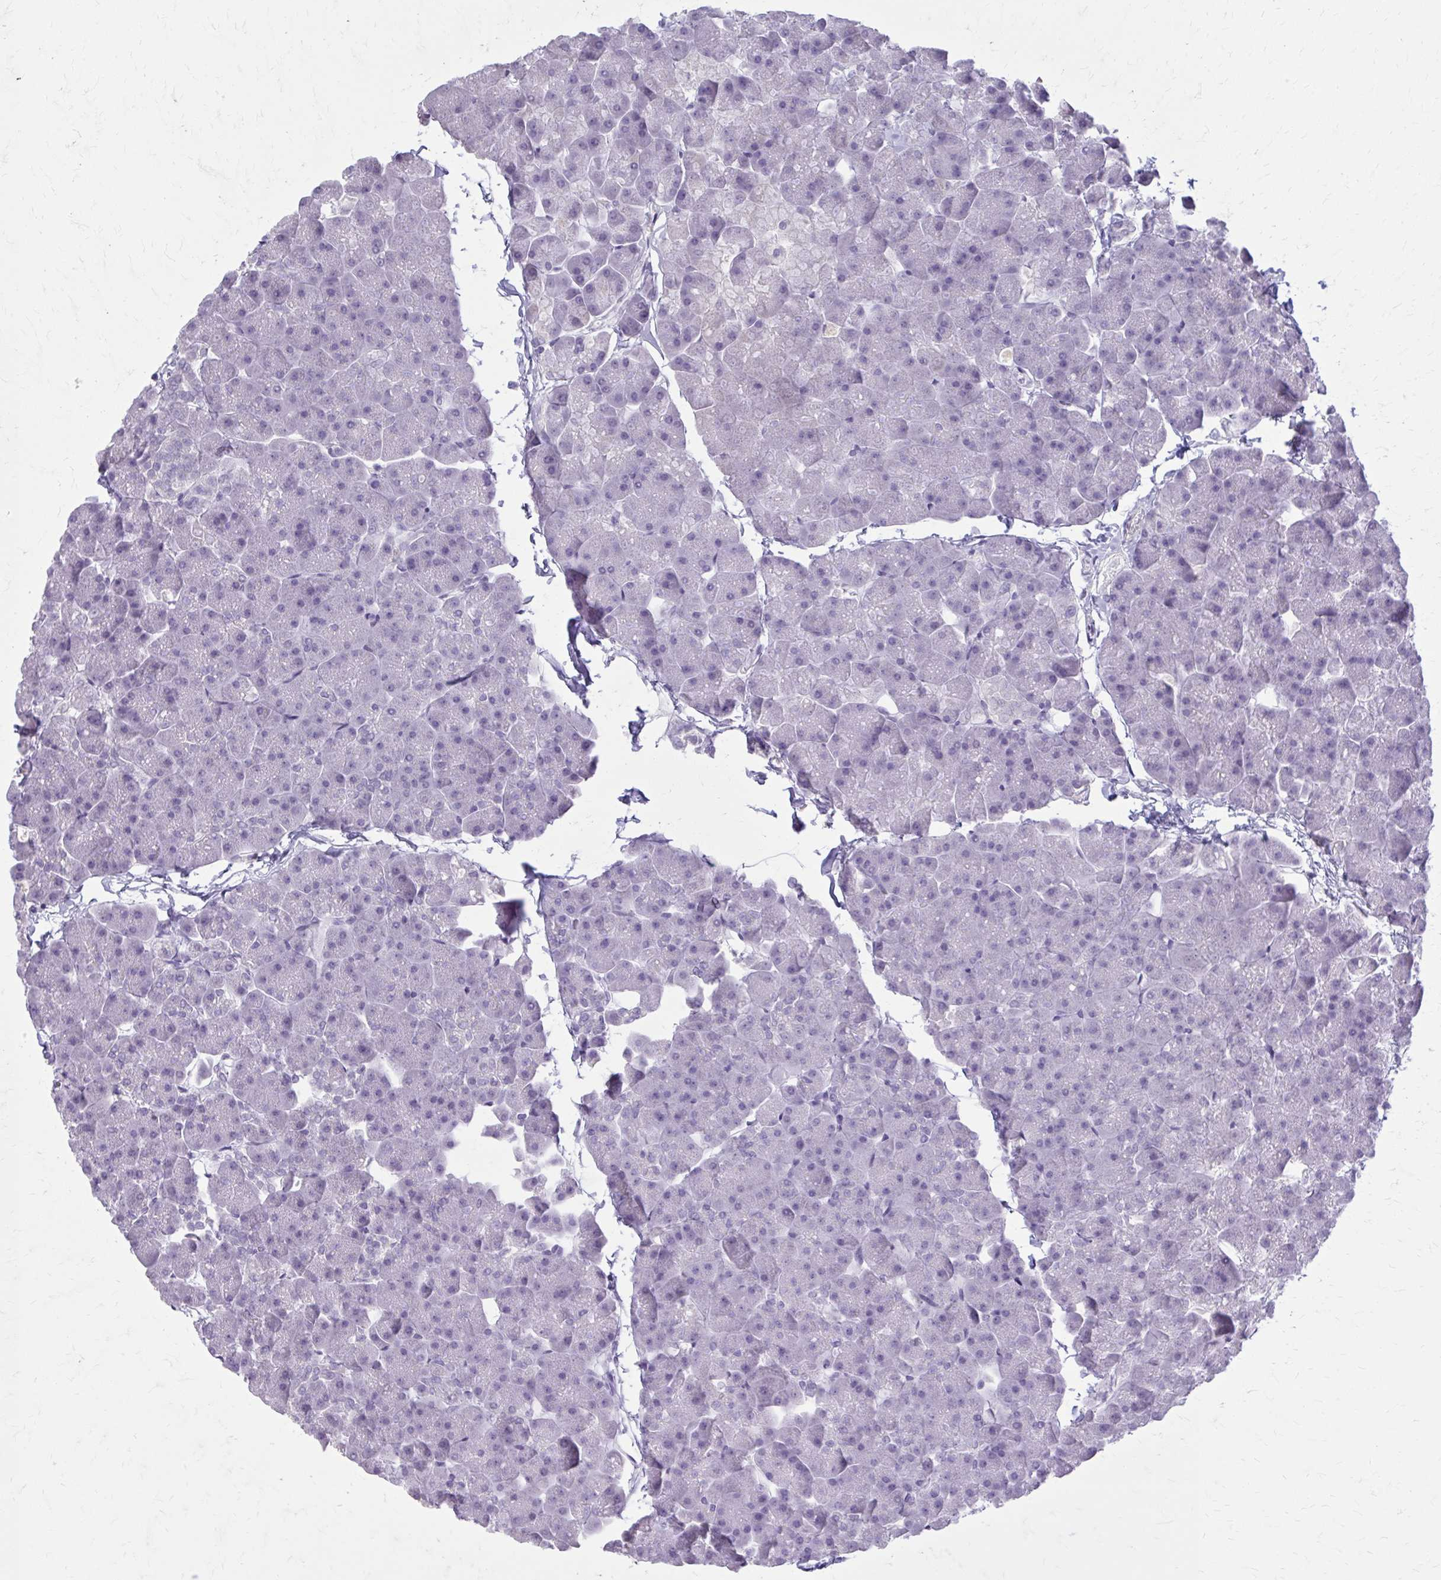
{"staining": {"intensity": "negative", "quantity": "none", "location": "none"}, "tissue": "pancreas", "cell_type": "Exocrine glandular cells", "image_type": "normal", "snomed": [{"axis": "morphology", "description": "Normal tissue, NOS"}, {"axis": "topography", "description": "Pancreas"}], "caption": "A micrograph of pancreas stained for a protein demonstrates no brown staining in exocrine glandular cells. (DAB (3,3'-diaminobenzidine) immunohistochemistry (IHC), high magnification).", "gene": "OR4B1", "patient": {"sex": "male", "age": 35}}